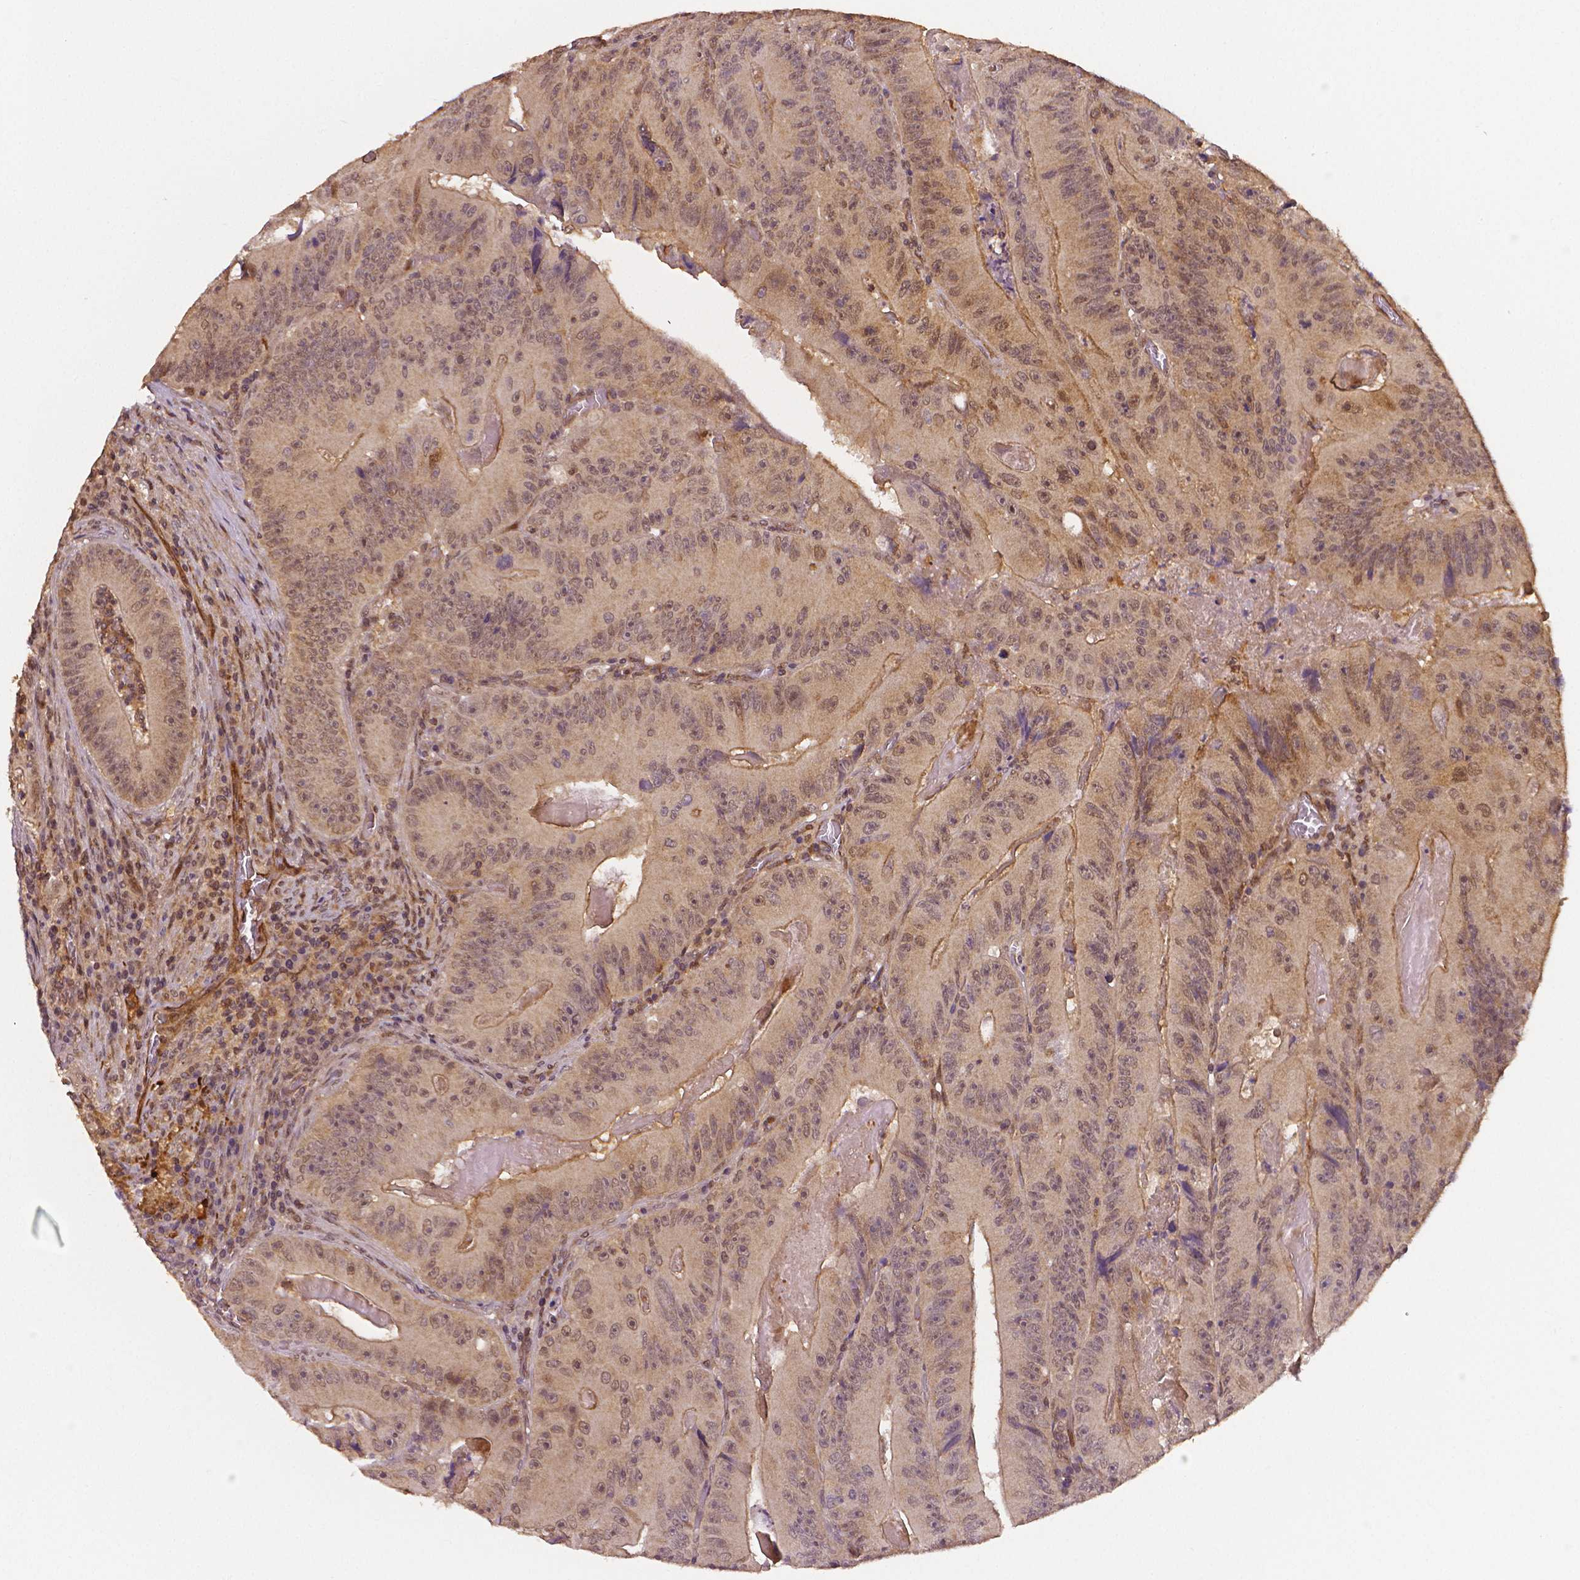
{"staining": {"intensity": "weak", "quantity": "25%-75%", "location": "cytoplasmic/membranous"}, "tissue": "colorectal cancer", "cell_type": "Tumor cells", "image_type": "cancer", "snomed": [{"axis": "morphology", "description": "Adenocarcinoma, NOS"}, {"axis": "topography", "description": "Colon"}], "caption": "Approximately 25%-75% of tumor cells in human colorectal adenocarcinoma reveal weak cytoplasmic/membranous protein expression as visualized by brown immunohistochemical staining.", "gene": "STAT3", "patient": {"sex": "female", "age": 86}}